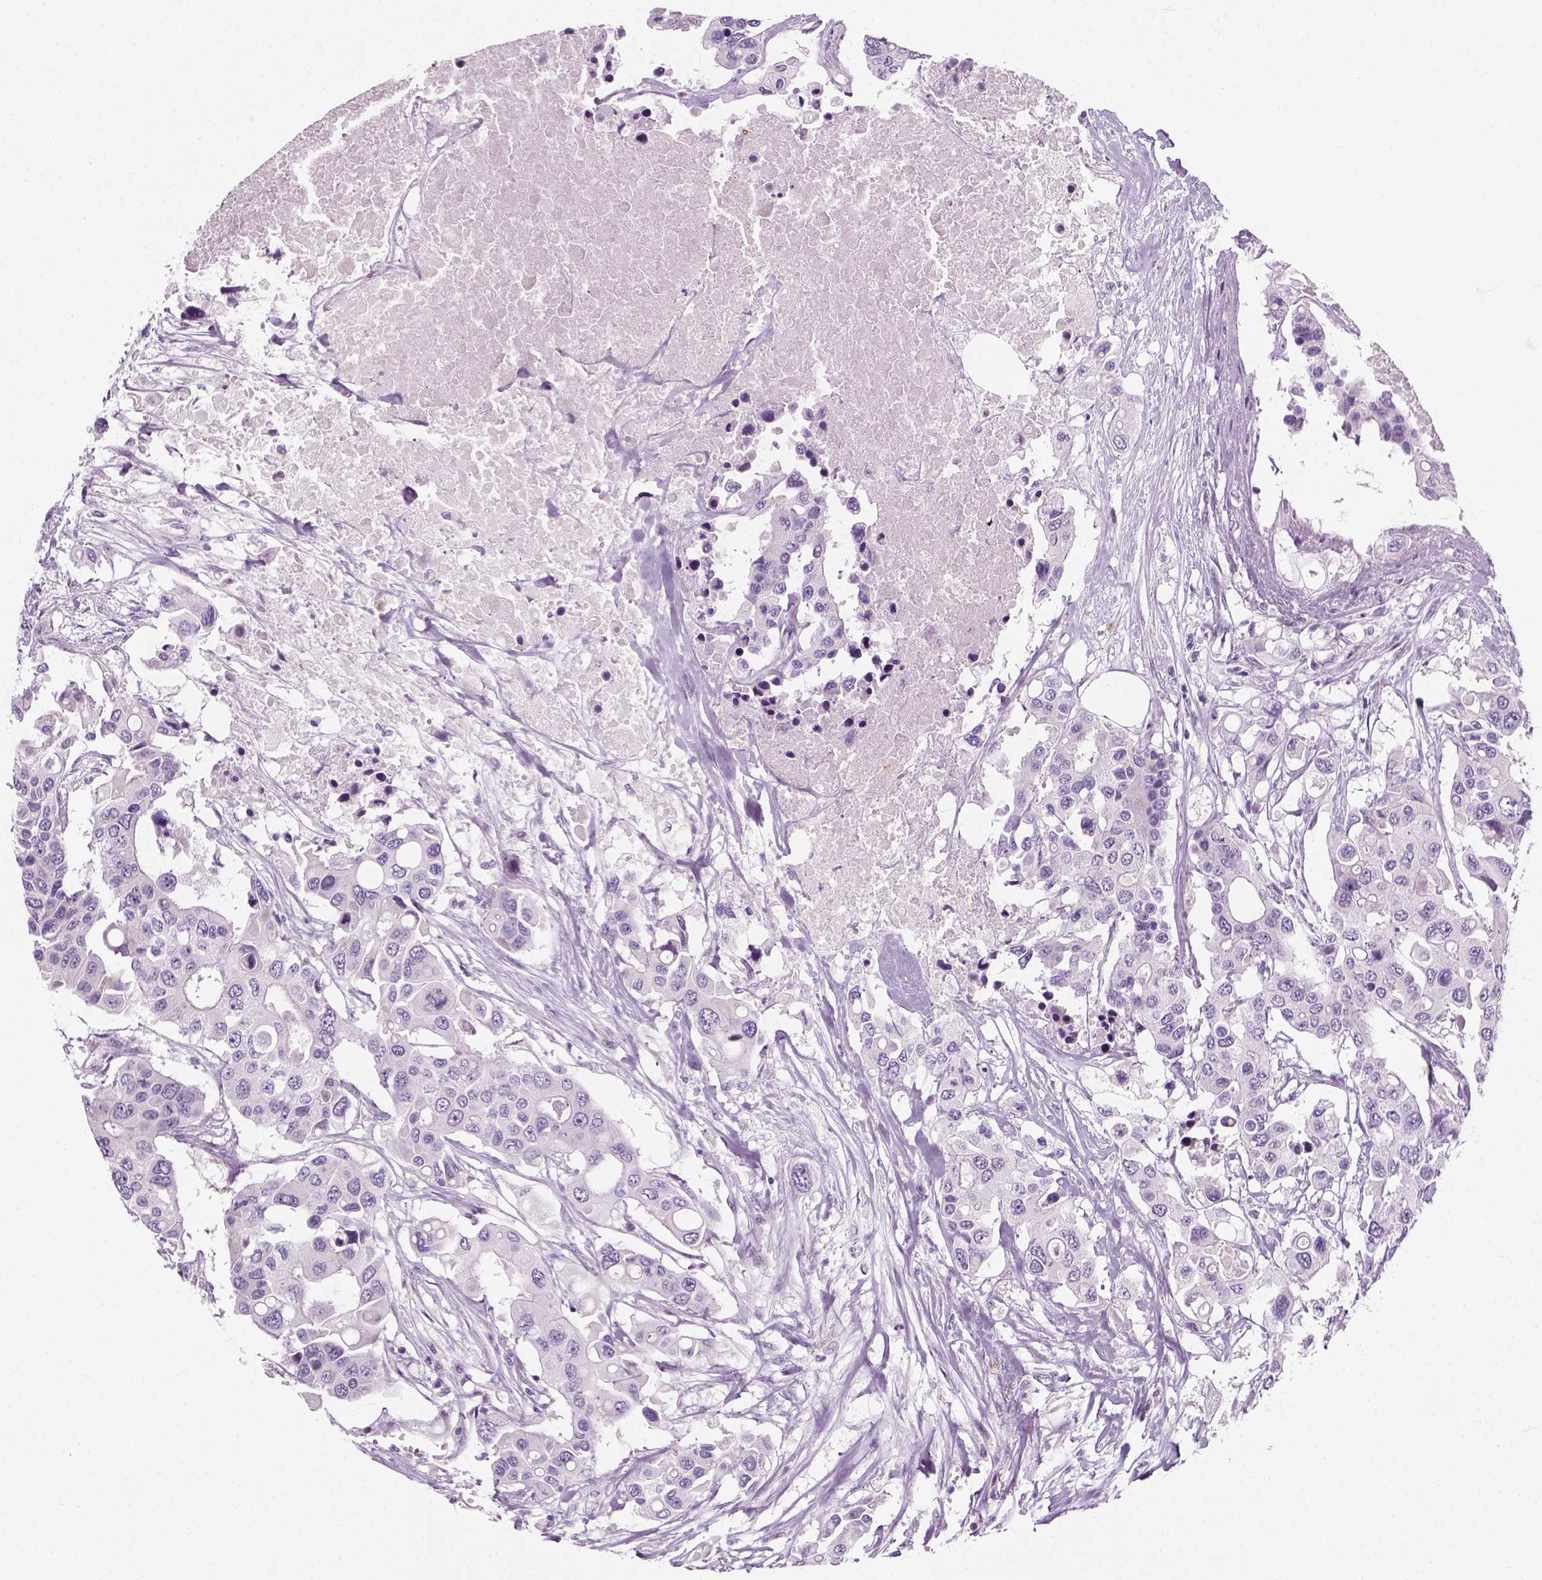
{"staining": {"intensity": "negative", "quantity": "none", "location": "none"}, "tissue": "colorectal cancer", "cell_type": "Tumor cells", "image_type": "cancer", "snomed": [{"axis": "morphology", "description": "Adenocarcinoma, NOS"}, {"axis": "topography", "description": "Colon"}], "caption": "Protein analysis of colorectal adenocarcinoma shows no significant expression in tumor cells.", "gene": "IL4", "patient": {"sex": "male", "age": 77}}